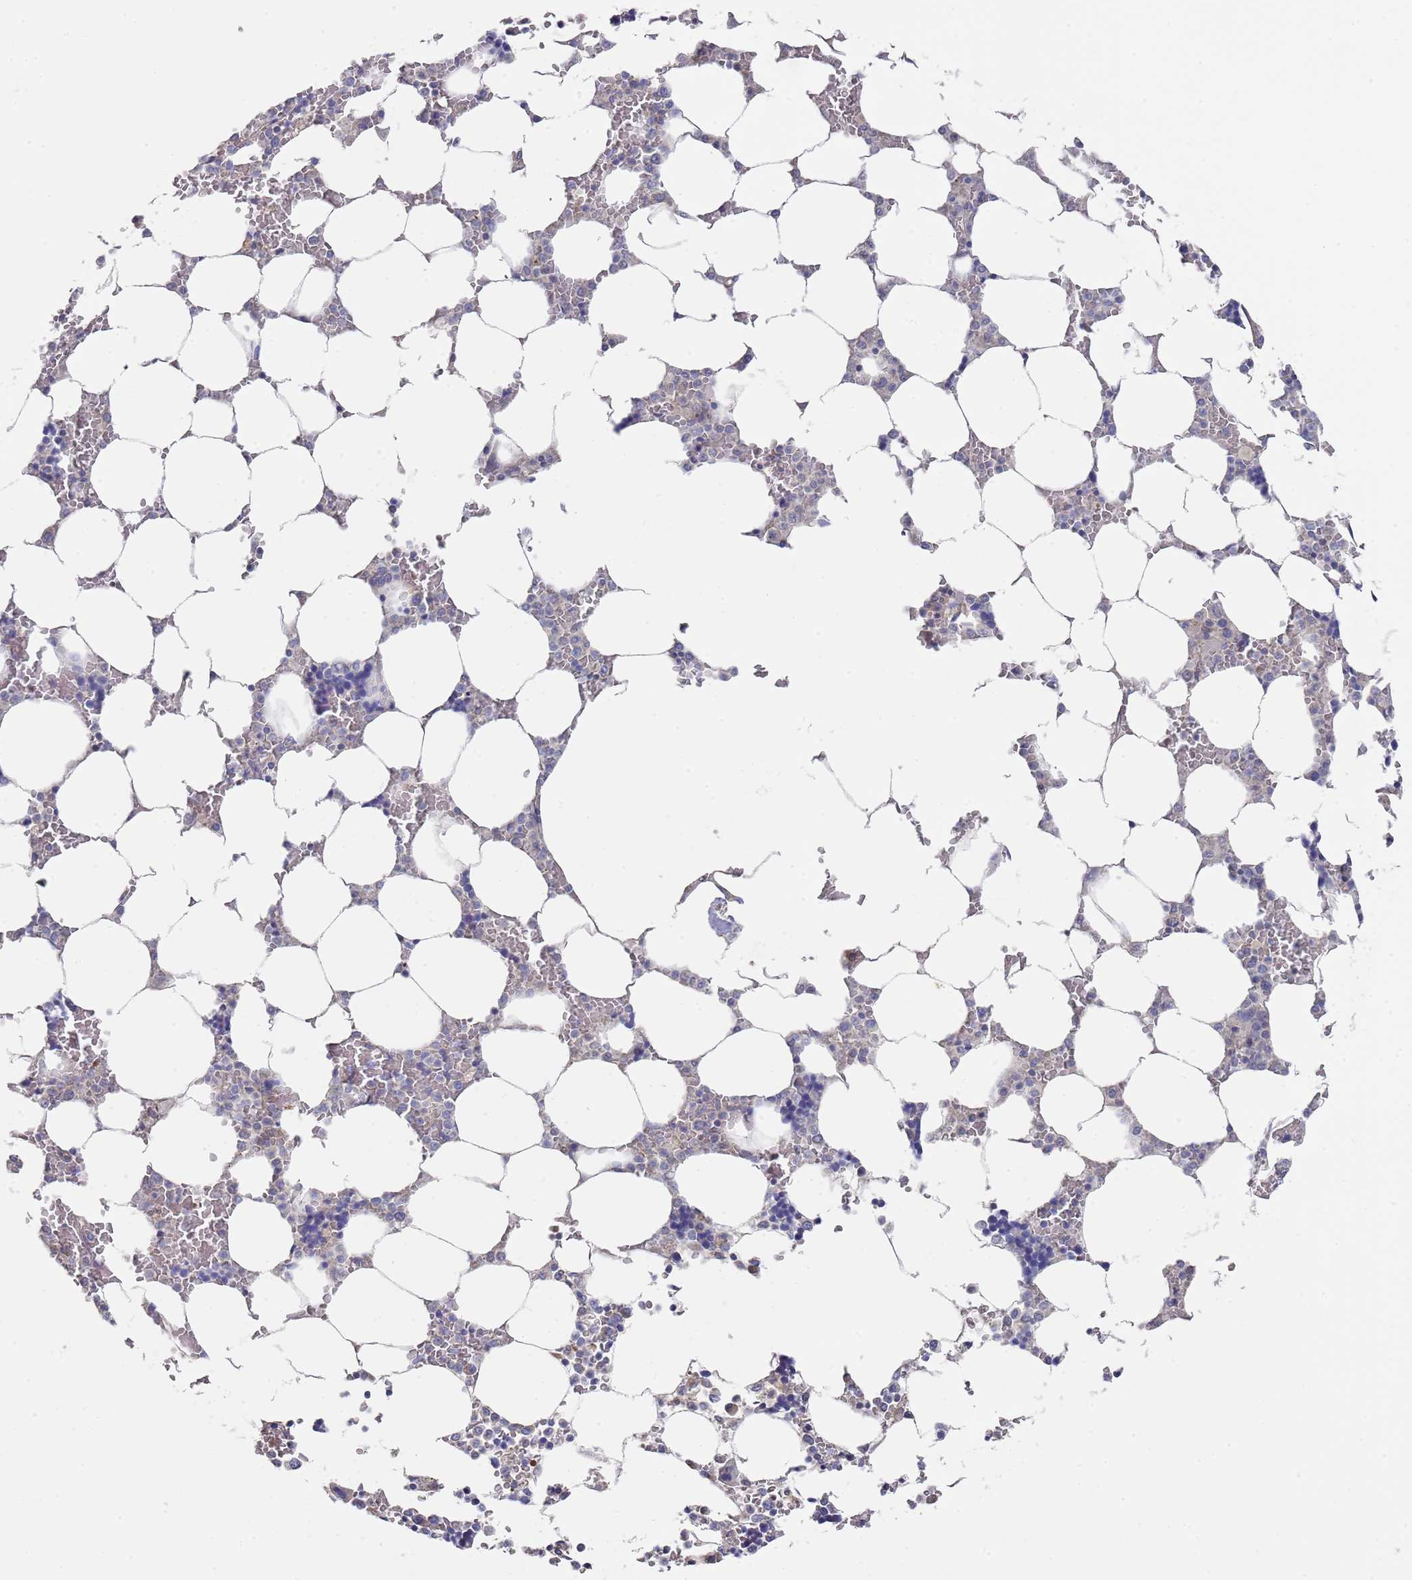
{"staining": {"intensity": "weak", "quantity": "<25%", "location": "cytoplasmic/membranous"}, "tissue": "bone marrow", "cell_type": "Hematopoietic cells", "image_type": "normal", "snomed": [{"axis": "morphology", "description": "Normal tissue, NOS"}, {"axis": "topography", "description": "Bone marrow"}], "caption": "DAB immunohistochemical staining of normal human bone marrow reveals no significant positivity in hematopoietic cells.", "gene": "SCAPER", "patient": {"sex": "male", "age": 64}}